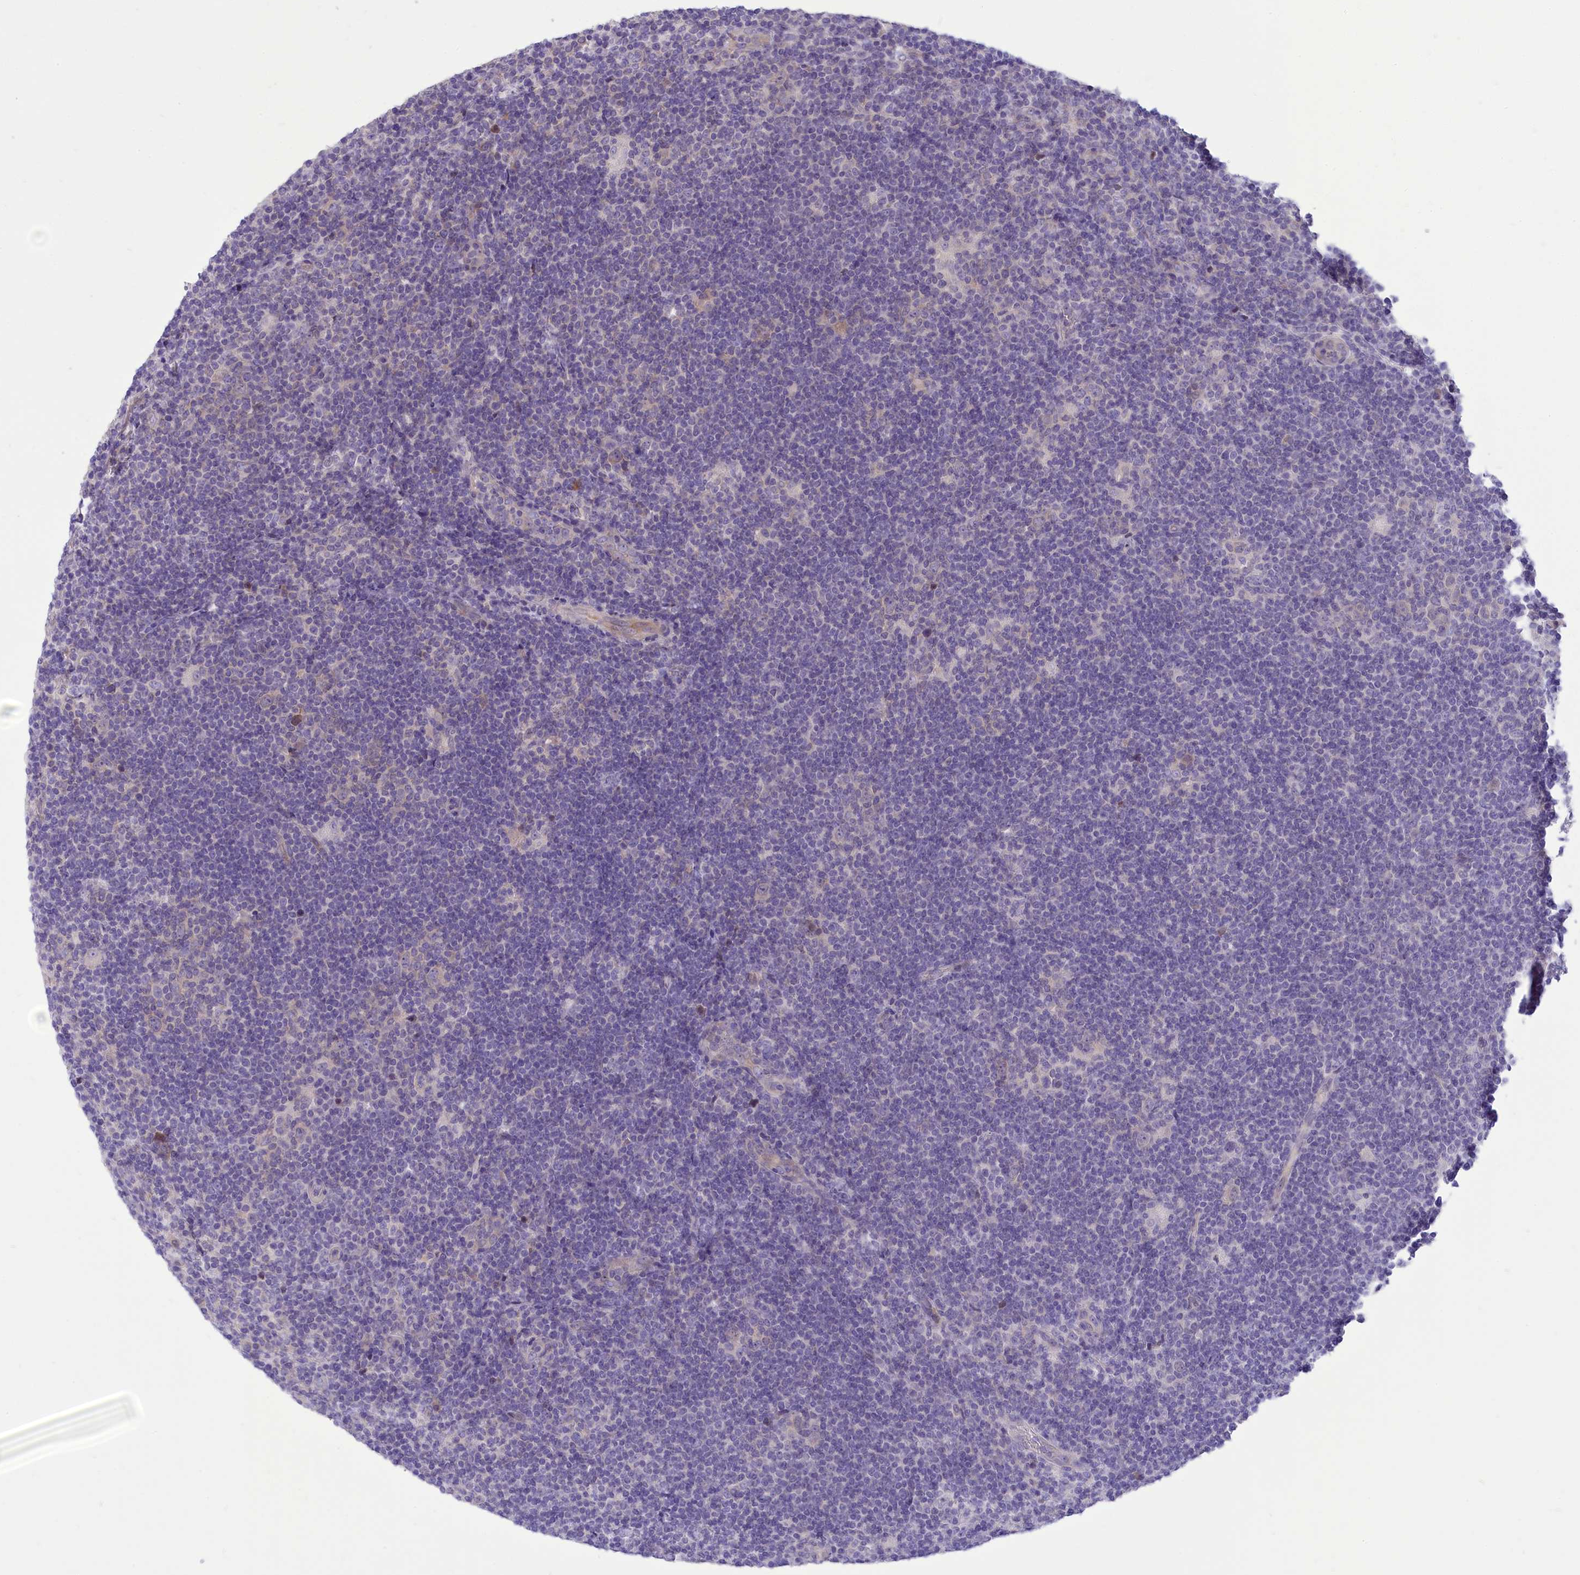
{"staining": {"intensity": "negative", "quantity": "none", "location": "none"}, "tissue": "lymphoma", "cell_type": "Tumor cells", "image_type": "cancer", "snomed": [{"axis": "morphology", "description": "Hodgkin's disease, NOS"}, {"axis": "topography", "description": "Lymph node"}], "caption": "This is a image of immunohistochemistry (IHC) staining of Hodgkin's disease, which shows no positivity in tumor cells.", "gene": "DCAF16", "patient": {"sex": "female", "age": 57}}